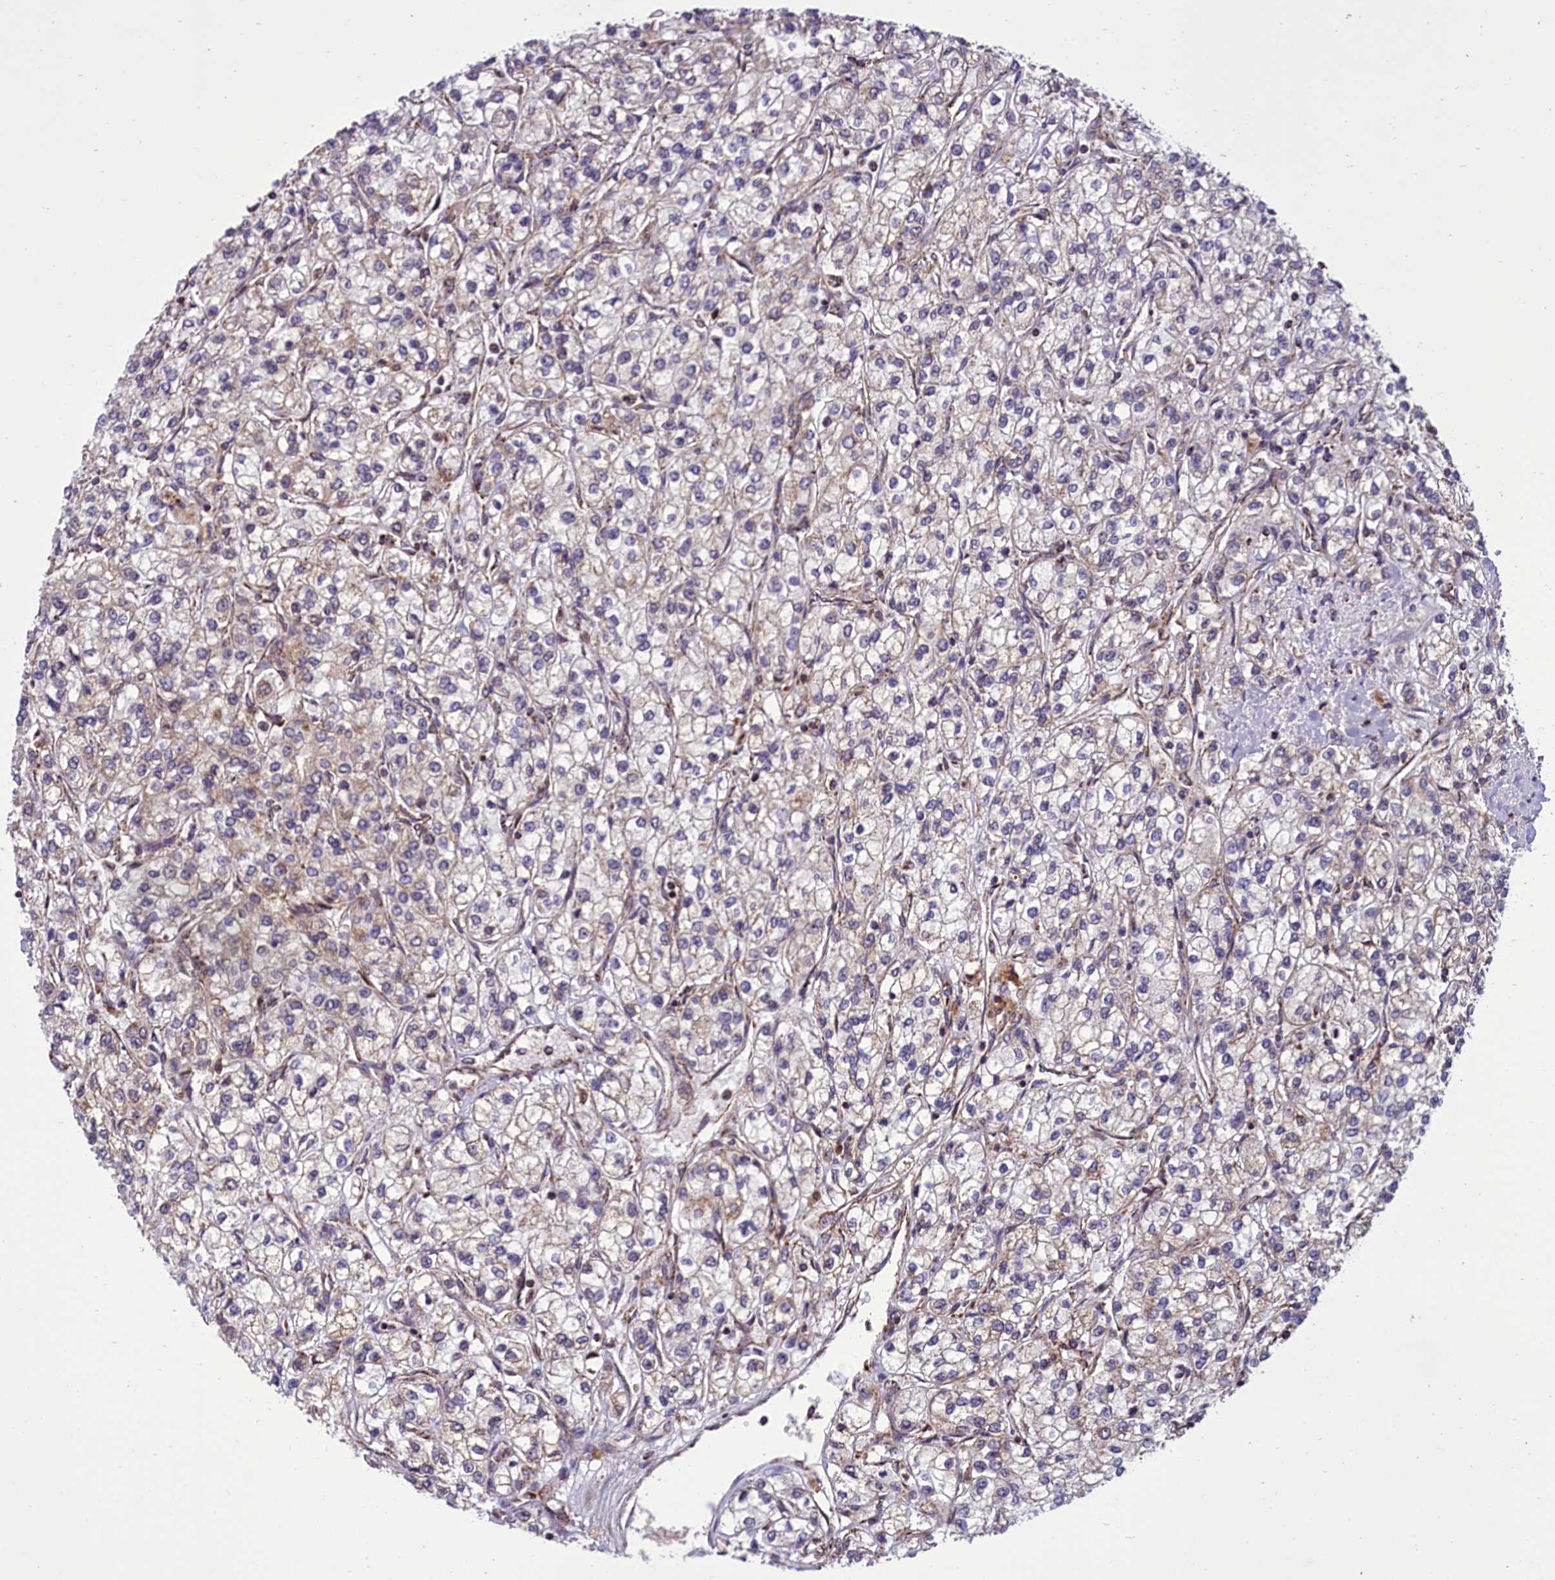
{"staining": {"intensity": "weak", "quantity": "<25%", "location": "cytoplasmic/membranous"}, "tissue": "renal cancer", "cell_type": "Tumor cells", "image_type": "cancer", "snomed": [{"axis": "morphology", "description": "Adenocarcinoma, NOS"}, {"axis": "topography", "description": "Kidney"}], "caption": "Protein analysis of renal adenocarcinoma exhibits no significant positivity in tumor cells. The staining is performed using DAB brown chromogen with nuclei counter-stained in using hematoxylin.", "gene": "NDUFS5", "patient": {"sex": "male", "age": 80}}